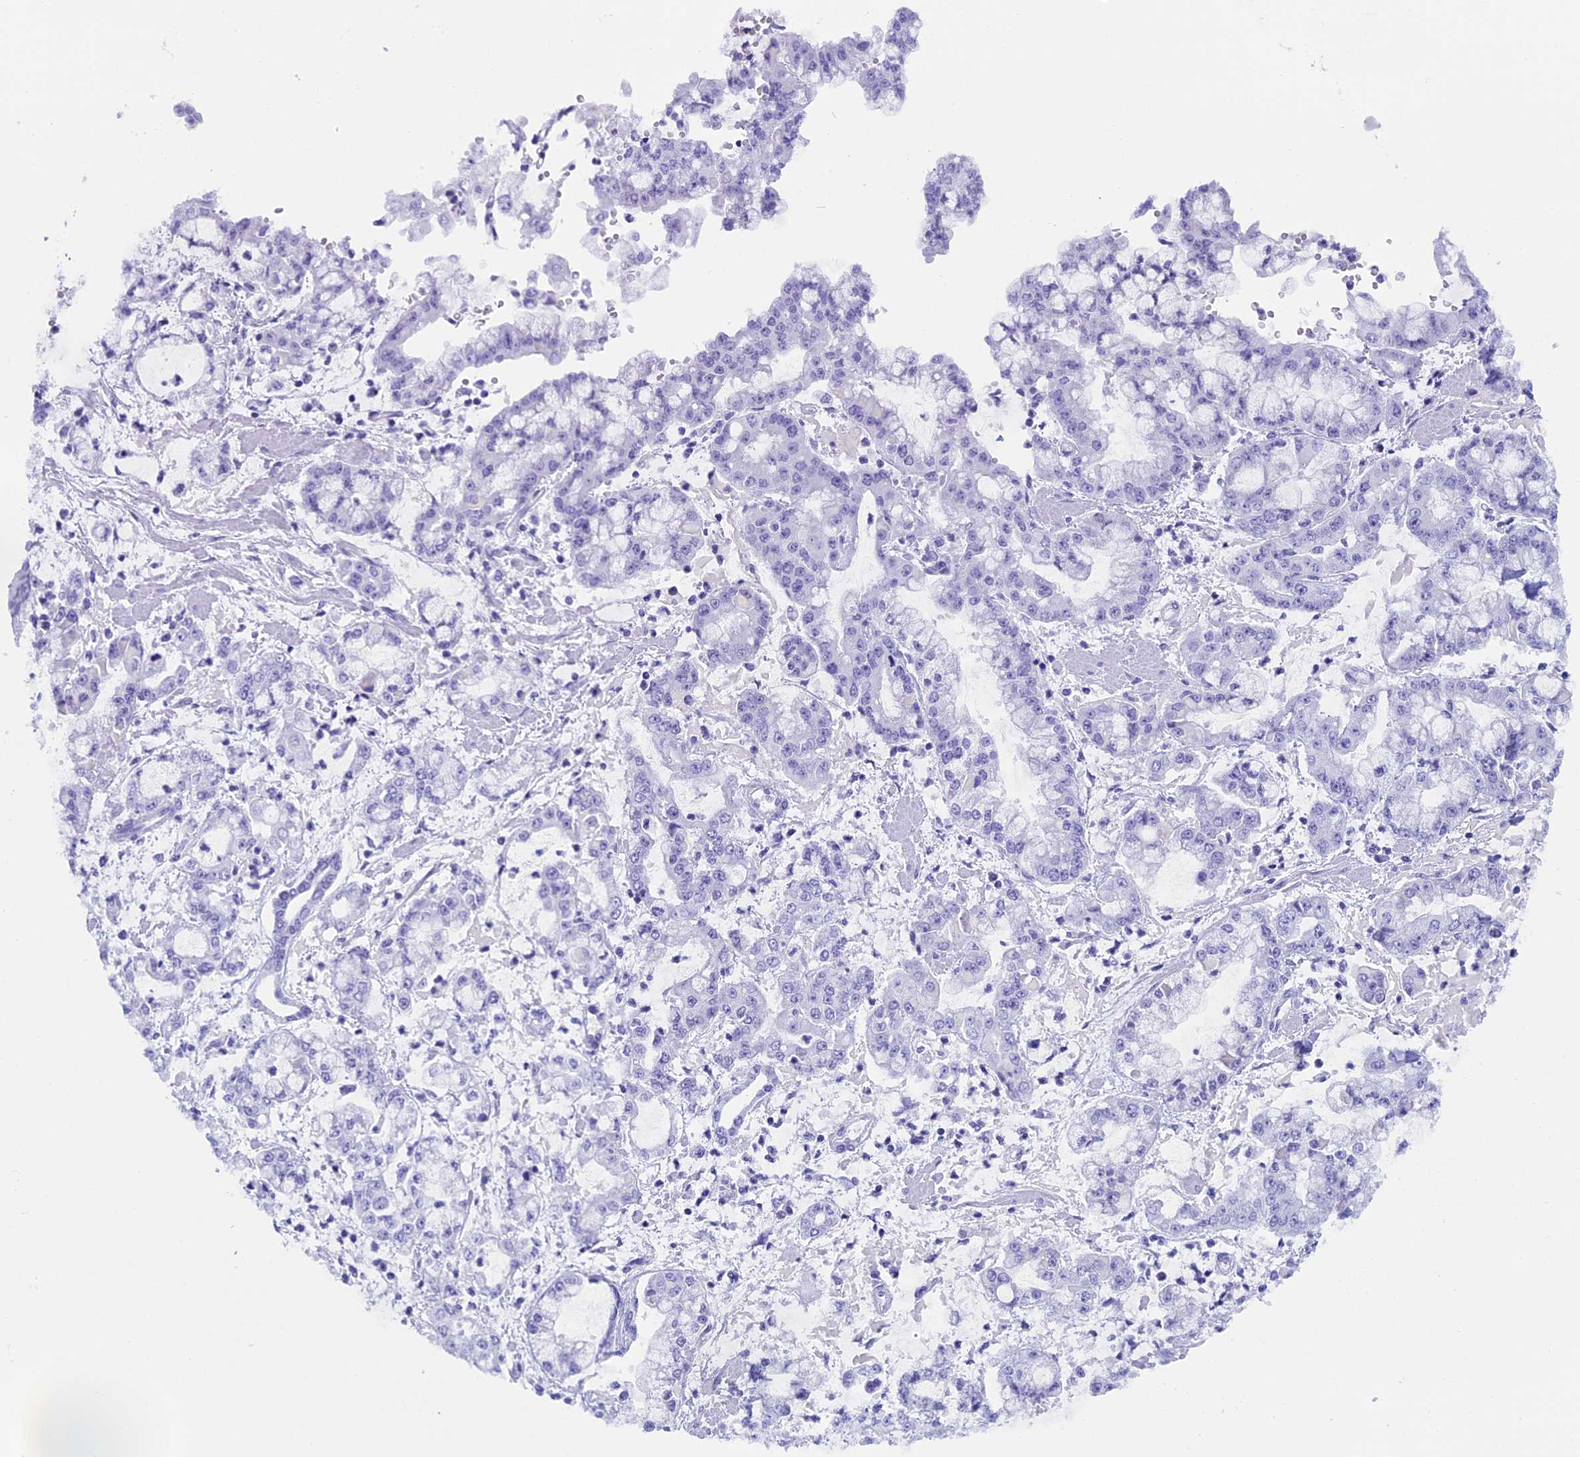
{"staining": {"intensity": "negative", "quantity": "none", "location": "none"}, "tissue": "stomach cancer", "cell_type": "Tumor cells", "image_type": "cancer", "snomed": [{"axis": "morphology", "description": "Adenocarcinoma, NOS"}, {"axis": "topography", "description": "Stomach"}], "caption": "Photomicrograph shows no significant protein expression in tumor cells of stomach cancer.", "gene": "FAM169A", "patient": {"sex": "male", "age": 76}}